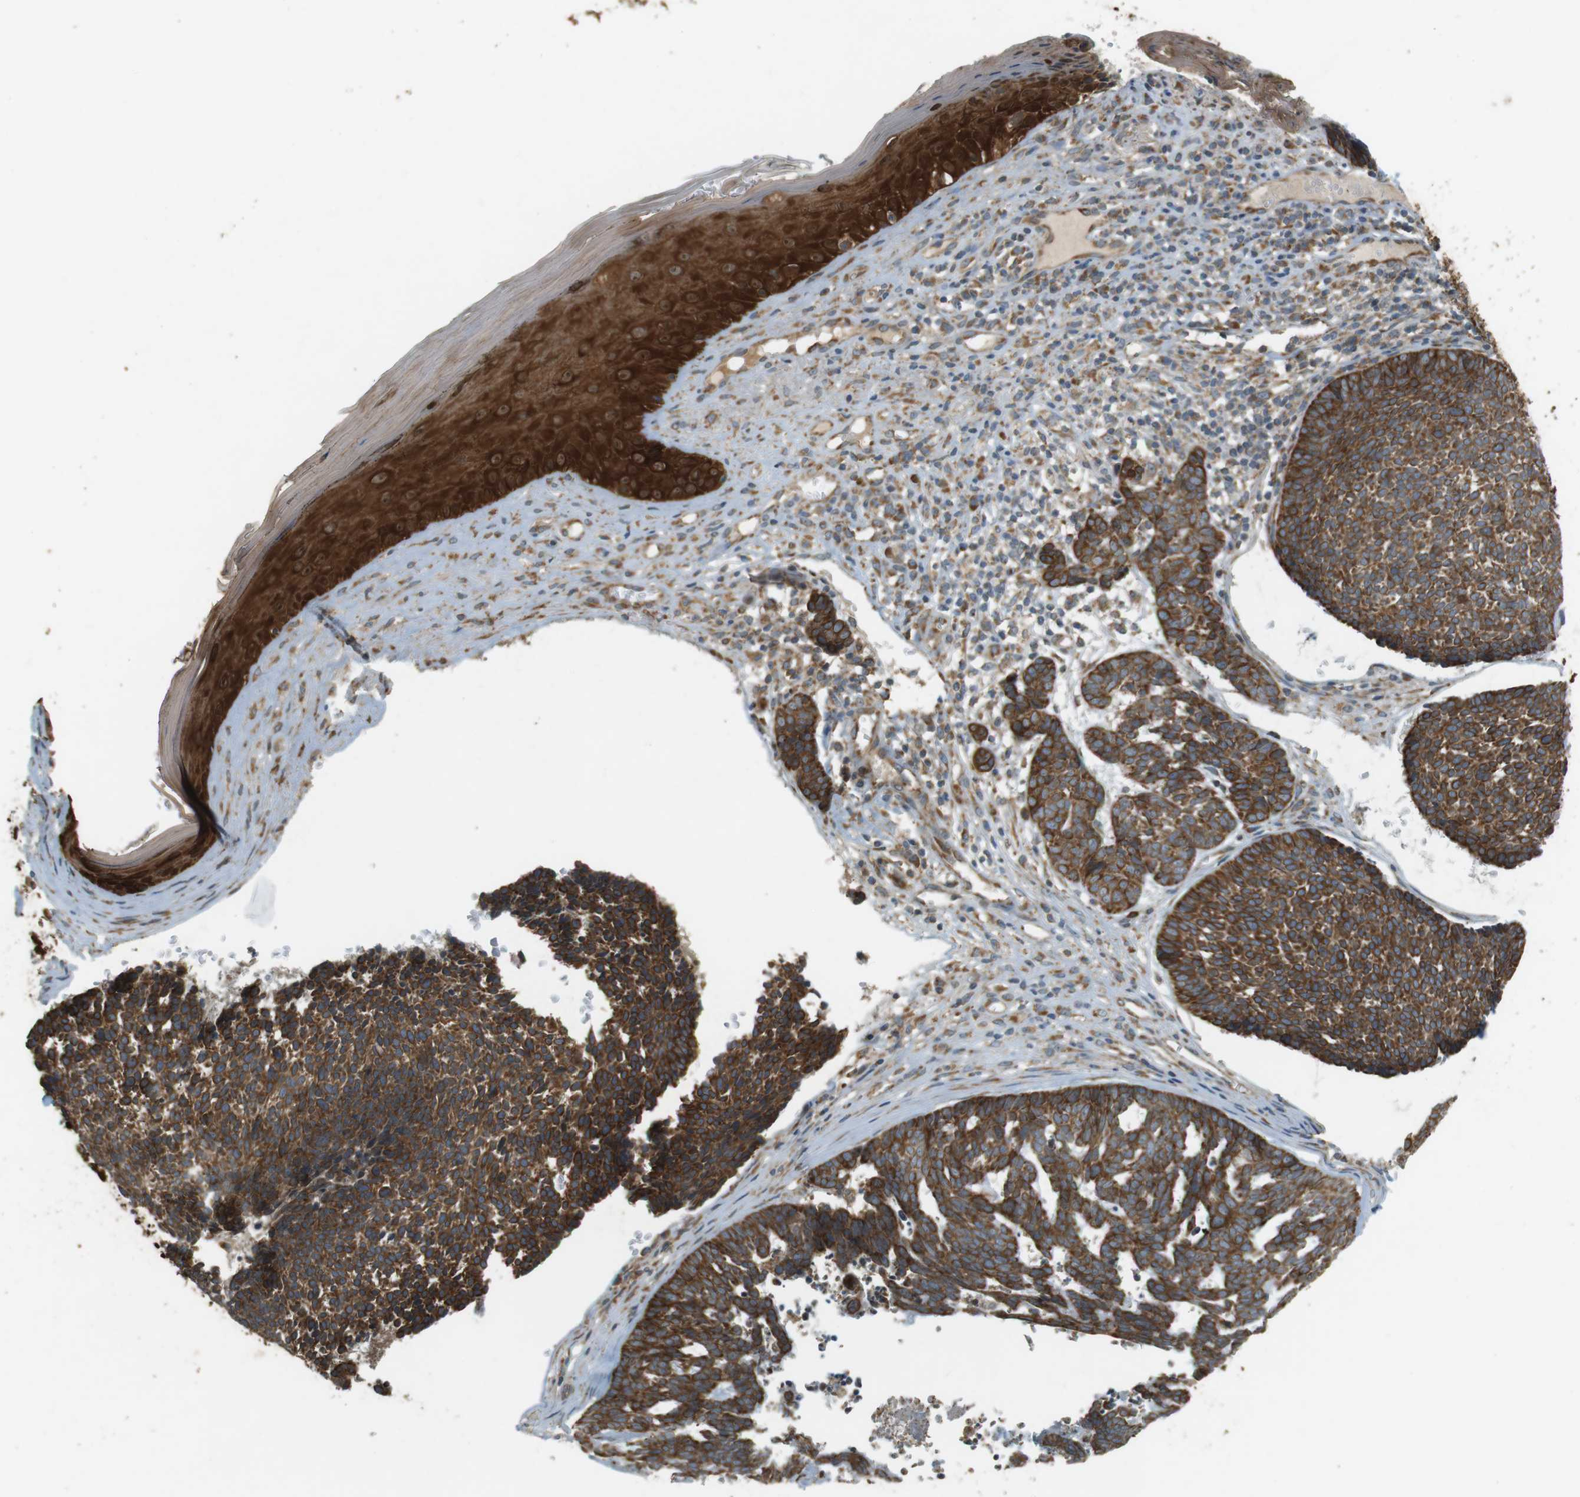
{"staining": {"intensity": "strong", "quantity": "25%-75%", "location": "cytoplasmic/membranous"}, "tissue": "skin cancer", "cell_type": "Tumor cells", "image_type": "cancer", "snomed": [{"axis": "morphology", "description": "Basal cell carcinoma"}, {"axis": "topography", "description": "Skin"}], "caption": "The photomicrograph demonstrates staining of skin cancer, revealing strong cytoplasmic/membranous protein expression (brown color) within tumor cells.", "gene": "SLC41A1", "patient": {"sex": "male", "age": 84}}